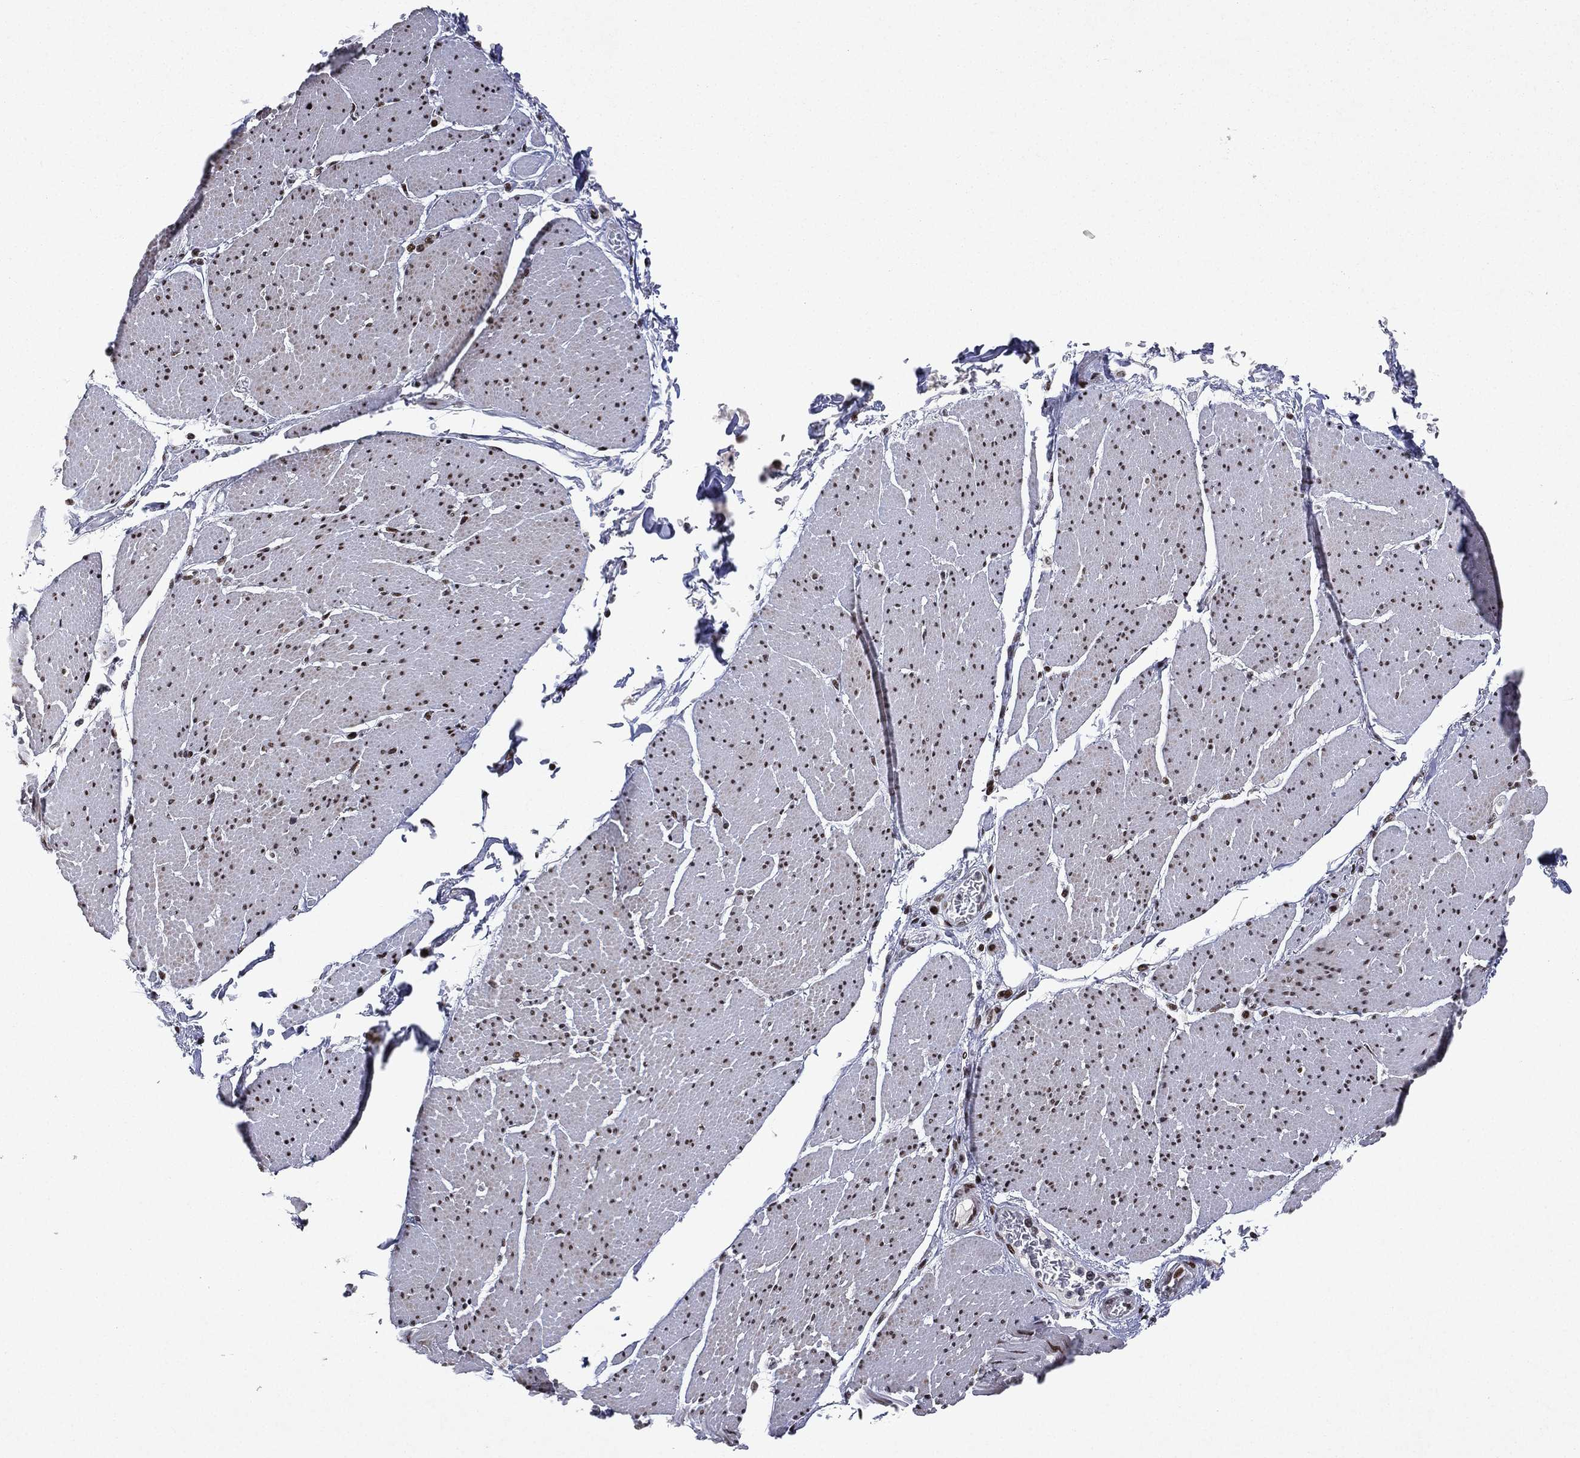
{"staining": {"intensity": "moderate", "quantity": ">75%", "location": "nuclear"}, "tissue": "smooth muscle", "cell_type": "Smooth muscle cells", "image_type": "normal", "snomed": [{"axis": "morphology", "description": "Normal tissue, NOS"}, {"axis": "topography", "description": "Smooth muscle"}, {"axis": "topography", "description": "Anal"}], "caption": "Moderate nuclear protein positivity is identified in approximately >75% of smooth muscle cells in smooth muscle.", "gene": "RTF1", "patient": {"sex": "male", "age": 83}}